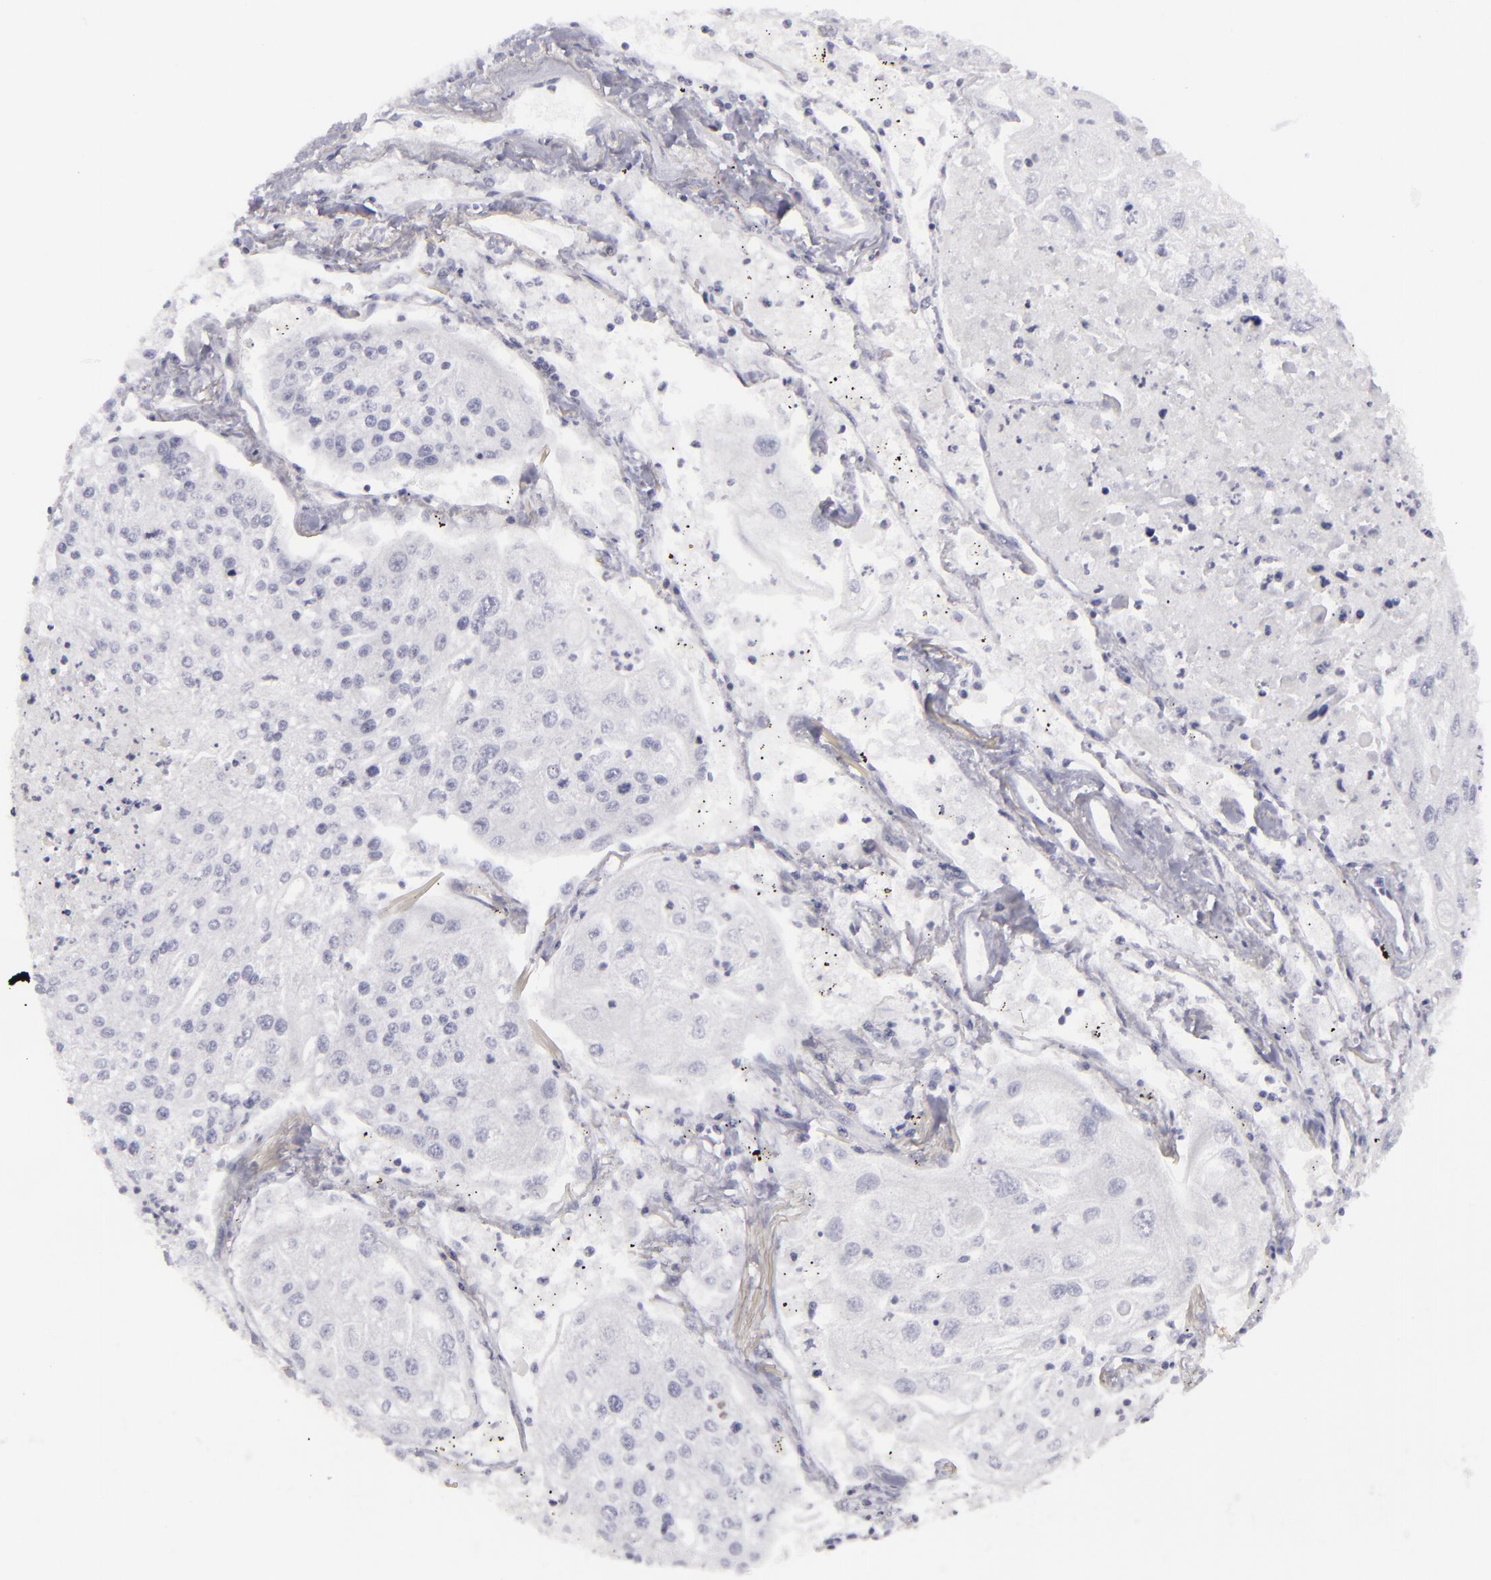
{"staining": {"intensity": "negative", "quantity": "none", "location": "none"}, "tissue": "lung cancer", "cell_type": "Tumor cells", "image_type": "cancer", "snomed": [{"axis": "morphology", "description": "Squamous cell carcinoma, NOS"}, {"axis": "topography", "description": "Lung"}], "caption": "This is an IHC histopathology image of lung squamous cell carcinoma. There is no staining in tumor cells.", "gene": "KCNAB2", "patient": {"sex": "male", "age": 75}}